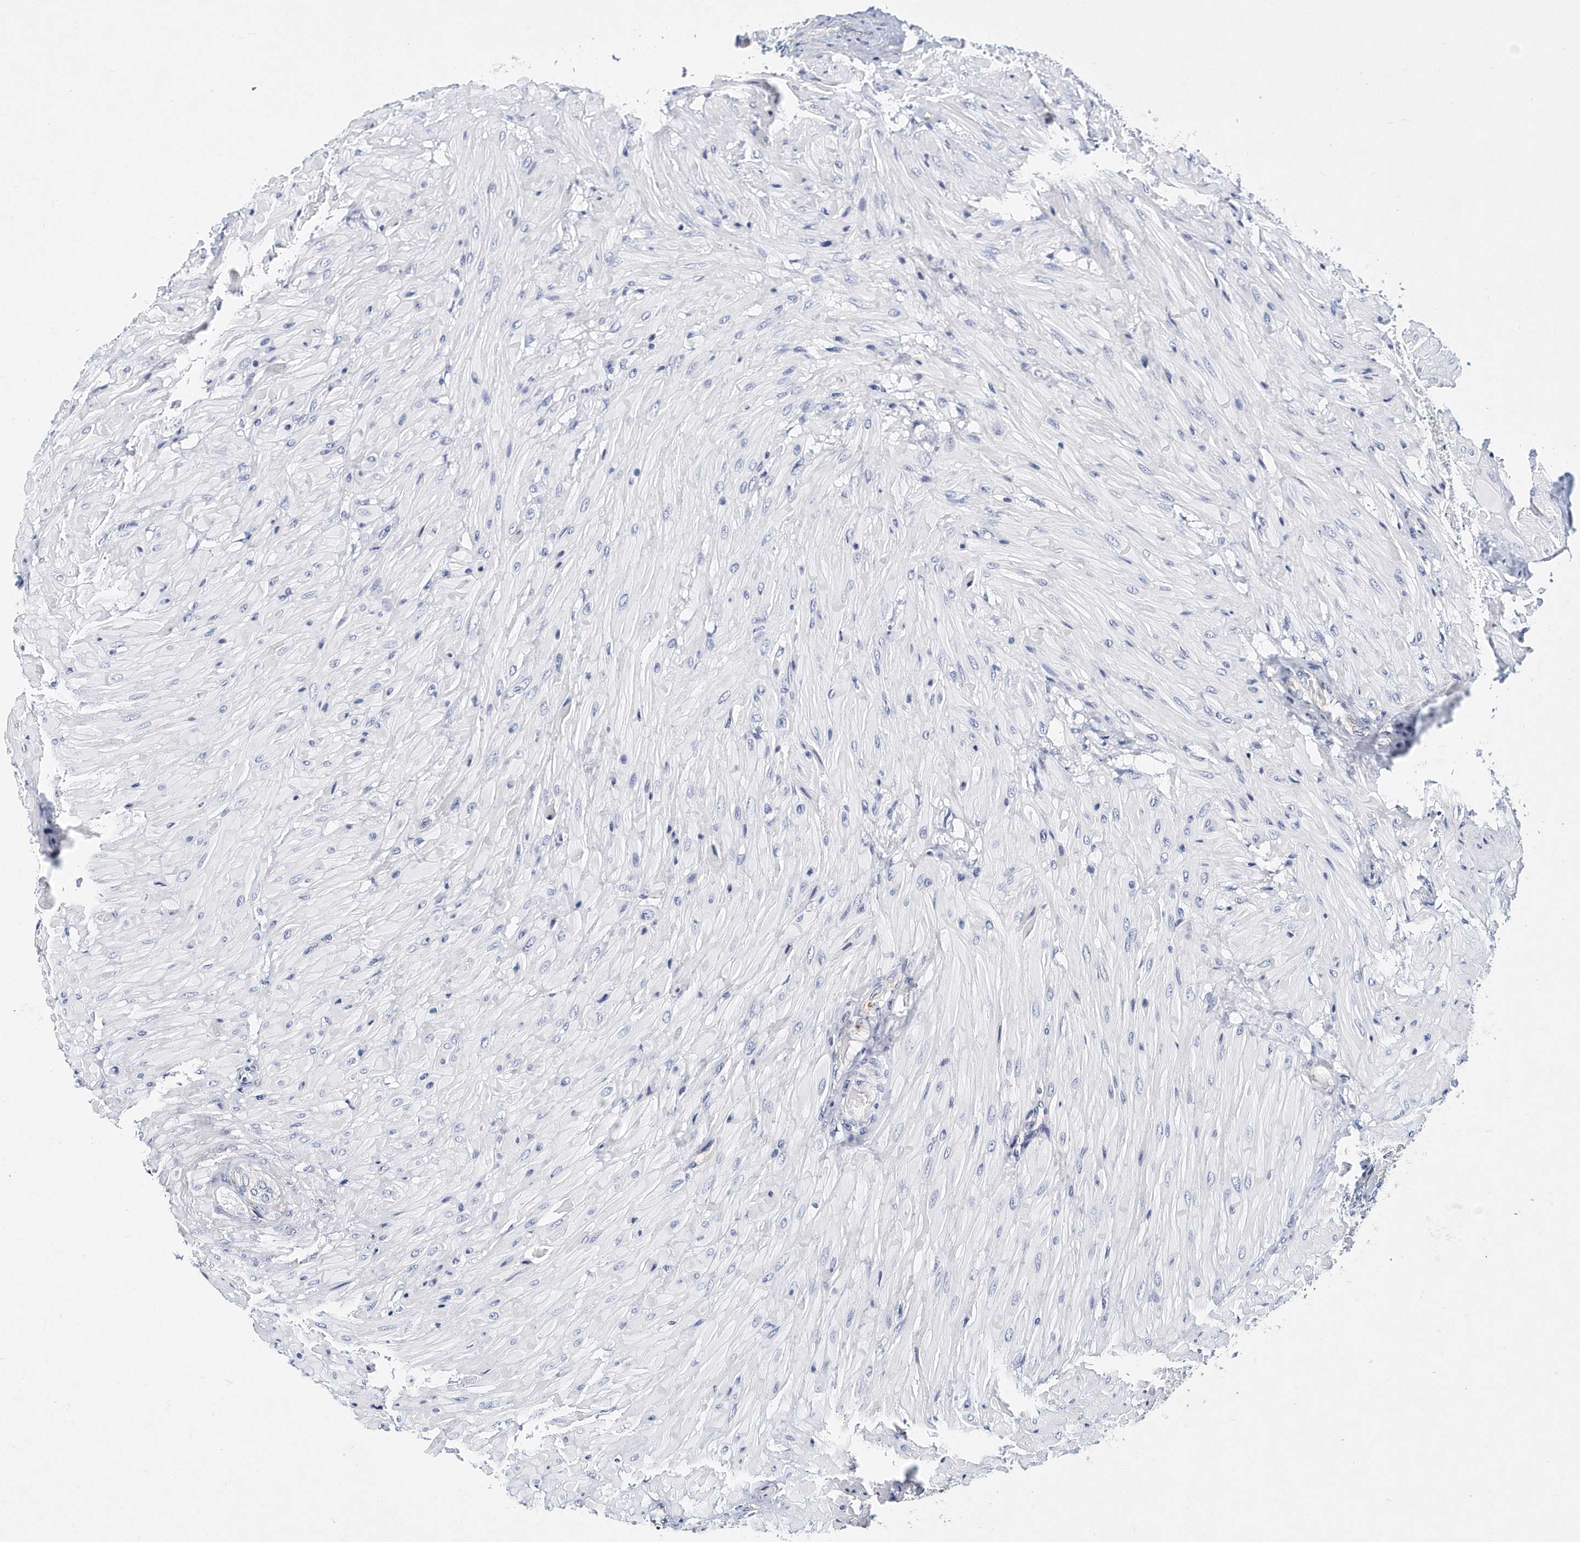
{"staining": {"intensity": "moderate", "quantity": "25%-75%", "location": "cytoplasmic/membranous"}, "tissue": "seminal vesicle", "cell_type": "Glandular cells", "image_type": "normal", "snomed": [{"axis": "morphology", "description": "Normal tissue, NOS"}, {"axis": "topography", "description": "Seminal veicle"}, {"axis": "topography", "description": "Peripheral nerve tissue"}], "caption": "Protein analysis of unremarkable seminal vesicle demonstrates moderate cytoplasmic/membranous expression in about 25%-75% of glandular cells.", "gene": "ITGA2B", "patient": {"sex": "male", "age": 63}}